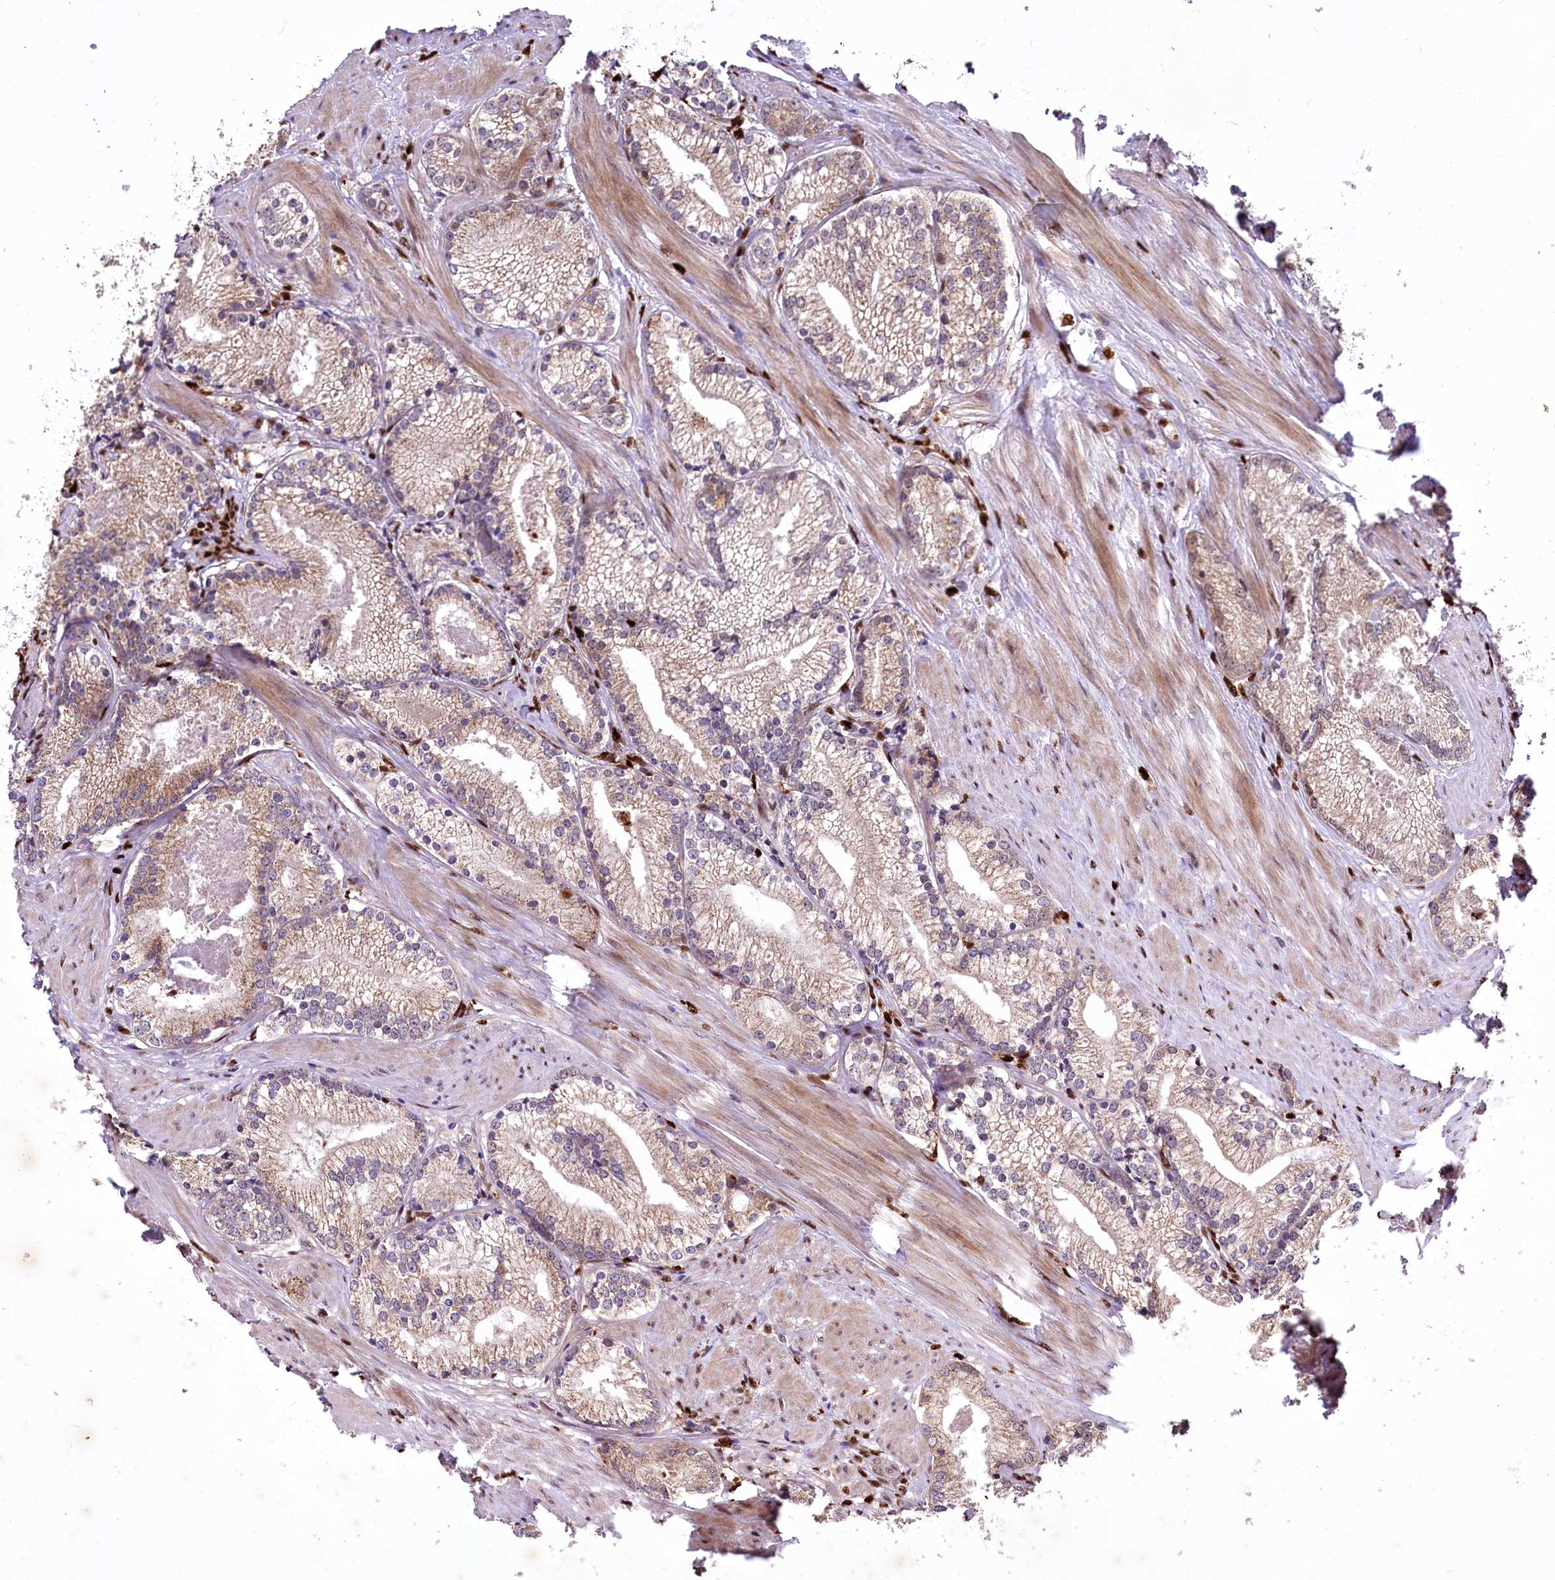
{"staining": {"intensity": "moderate", "quantity": "25%-75%", "location": "cytoplasmic/membranous"}, "tissue": "prostate cancer", "cell_type": "Tumor cells", "image_type": "cancer", "snomed": [{"axis": "morphology", "description": "Adenocarcinoma, High grade"}, {"axis": "topography", "description": "Prostate"}], "caption": "There is medium levels of moderate cytoplasmic/membranous positivity in tumor cells of prostate cancer, as demonstrated by immunohistochemical staining (brown color).", "gene": "FIGN", "patient": {"sex": "male", "age": 66}}